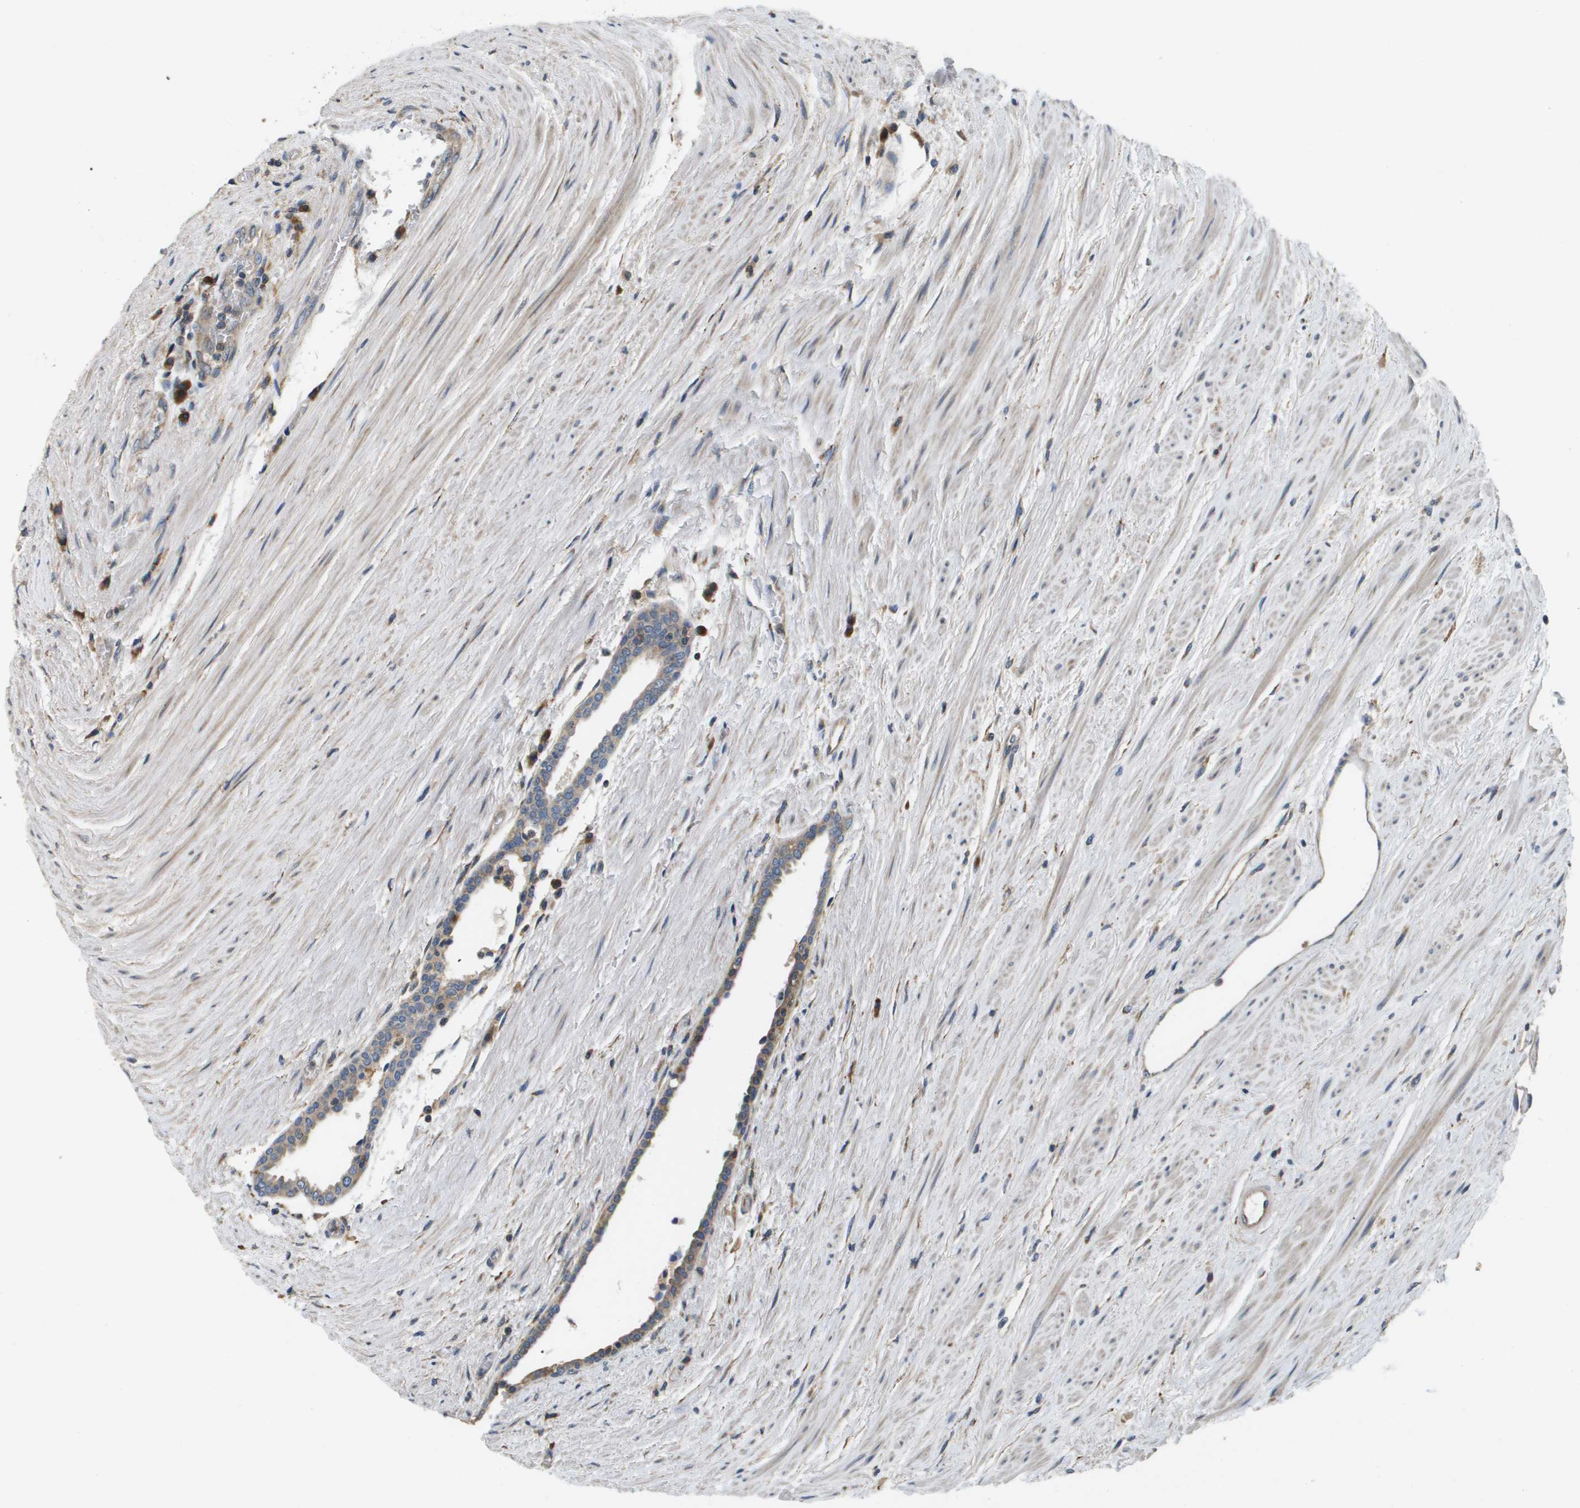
{"staining": {"intensity": "weak", "quantity": "25%-75%", "location": "cytoplasmic/membranous"}, "tissue": "prostate cancer", "cell_type": "Tumor cells", "image_type": "cancer", "snomed": [{"axis": "morphology", "description": "Adenocarcinoma, High grade"}, {"axis": "topography", "description": "Prostate"}], "caption": "High-magnification brightfield microscopy of prostate high-grade adenocarcinoma stained with DAB (brown) and counterstained with hematoxylin (blue). tumor cells exhibit weak cytoplasmic/membranous staining is identified in about25%-75% of cells.", "gene": "SAMSN1", "patient": {"sex": "male", "age": 71}}